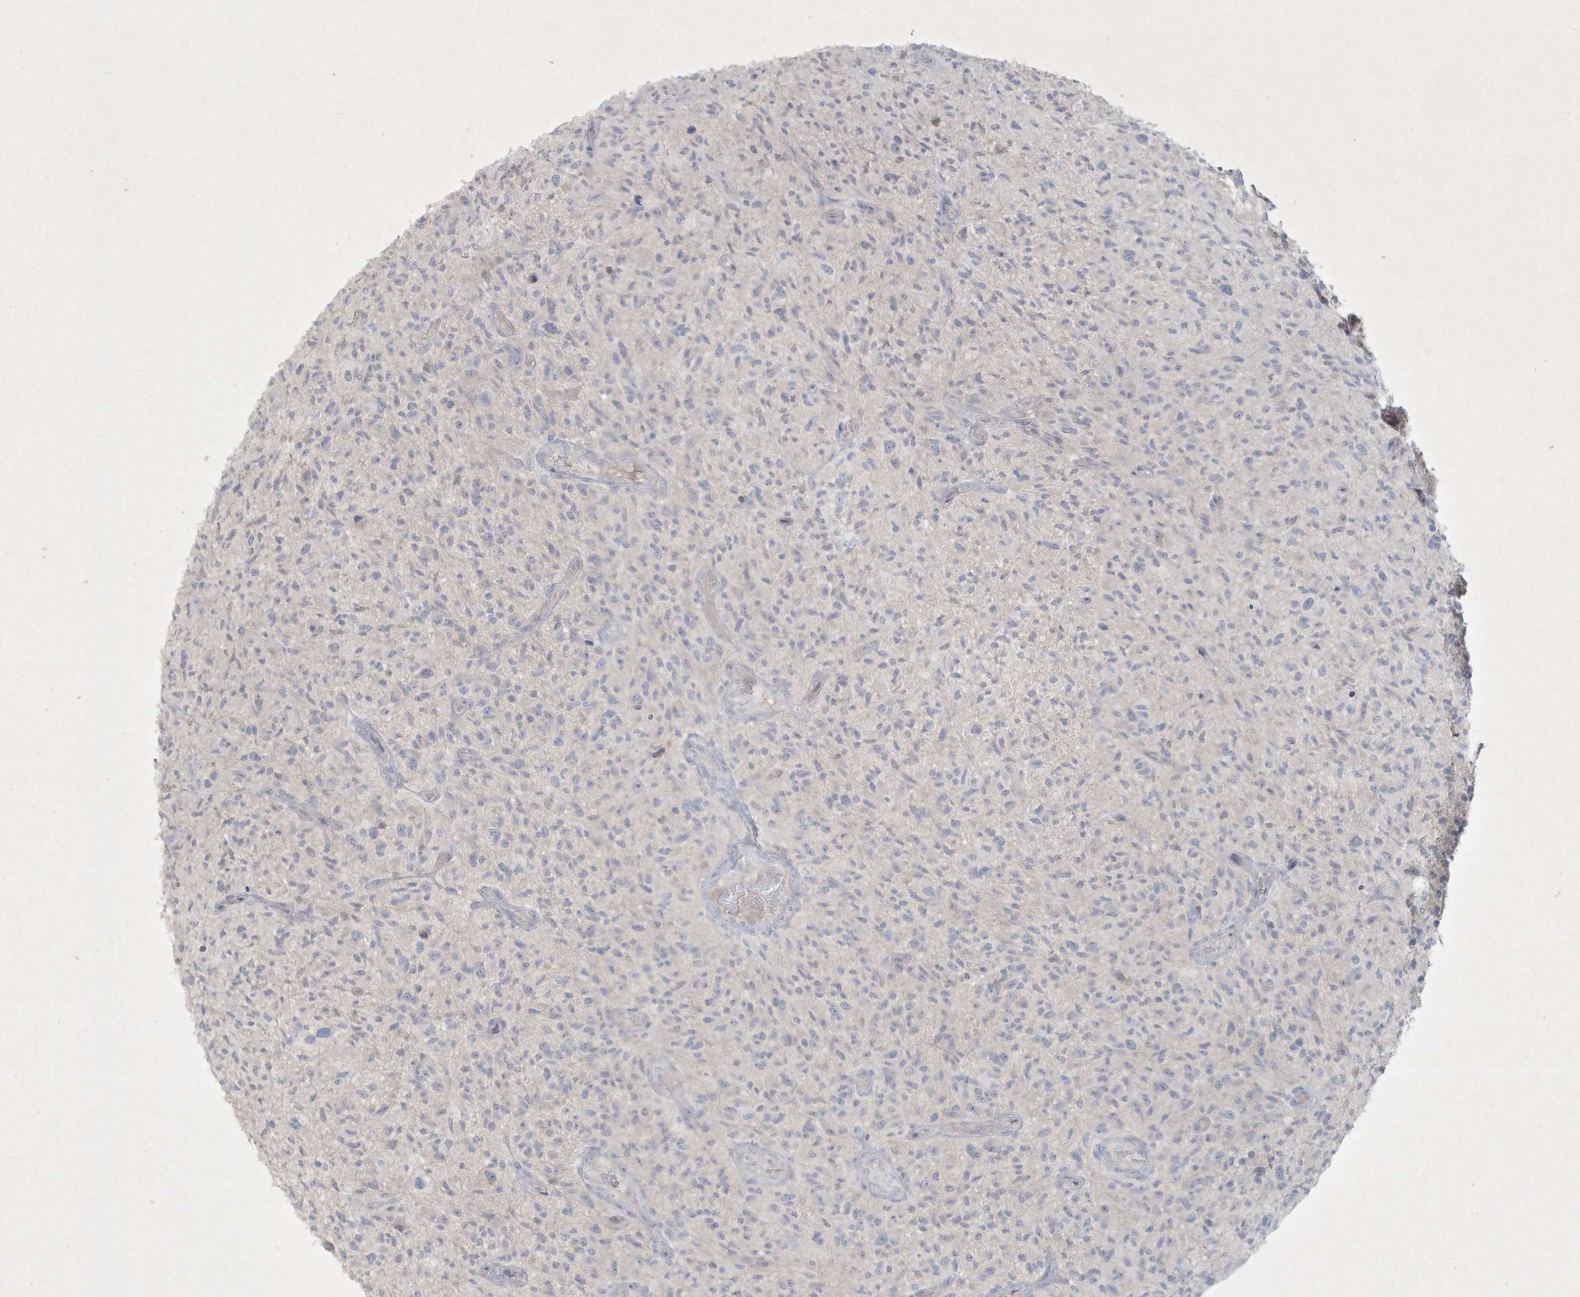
{"staining": {"intensity": "negative", "quantity": "none", "location": "none"}, "tissue": "glioma", "cell_type": "Tumor cells", "image_type": "cancer", "snomed": [{"axis": "morphology", "description": "Glioma, malignant, High grade"}, {"axis": "topography", "description": "Brain"}], "caption": "This is a photomicrograph of IHC staining of glioma, which shows no positivity in tumor cells.", "gene": "CCDC24", "patient": {"sex": "male", "age": 47}}